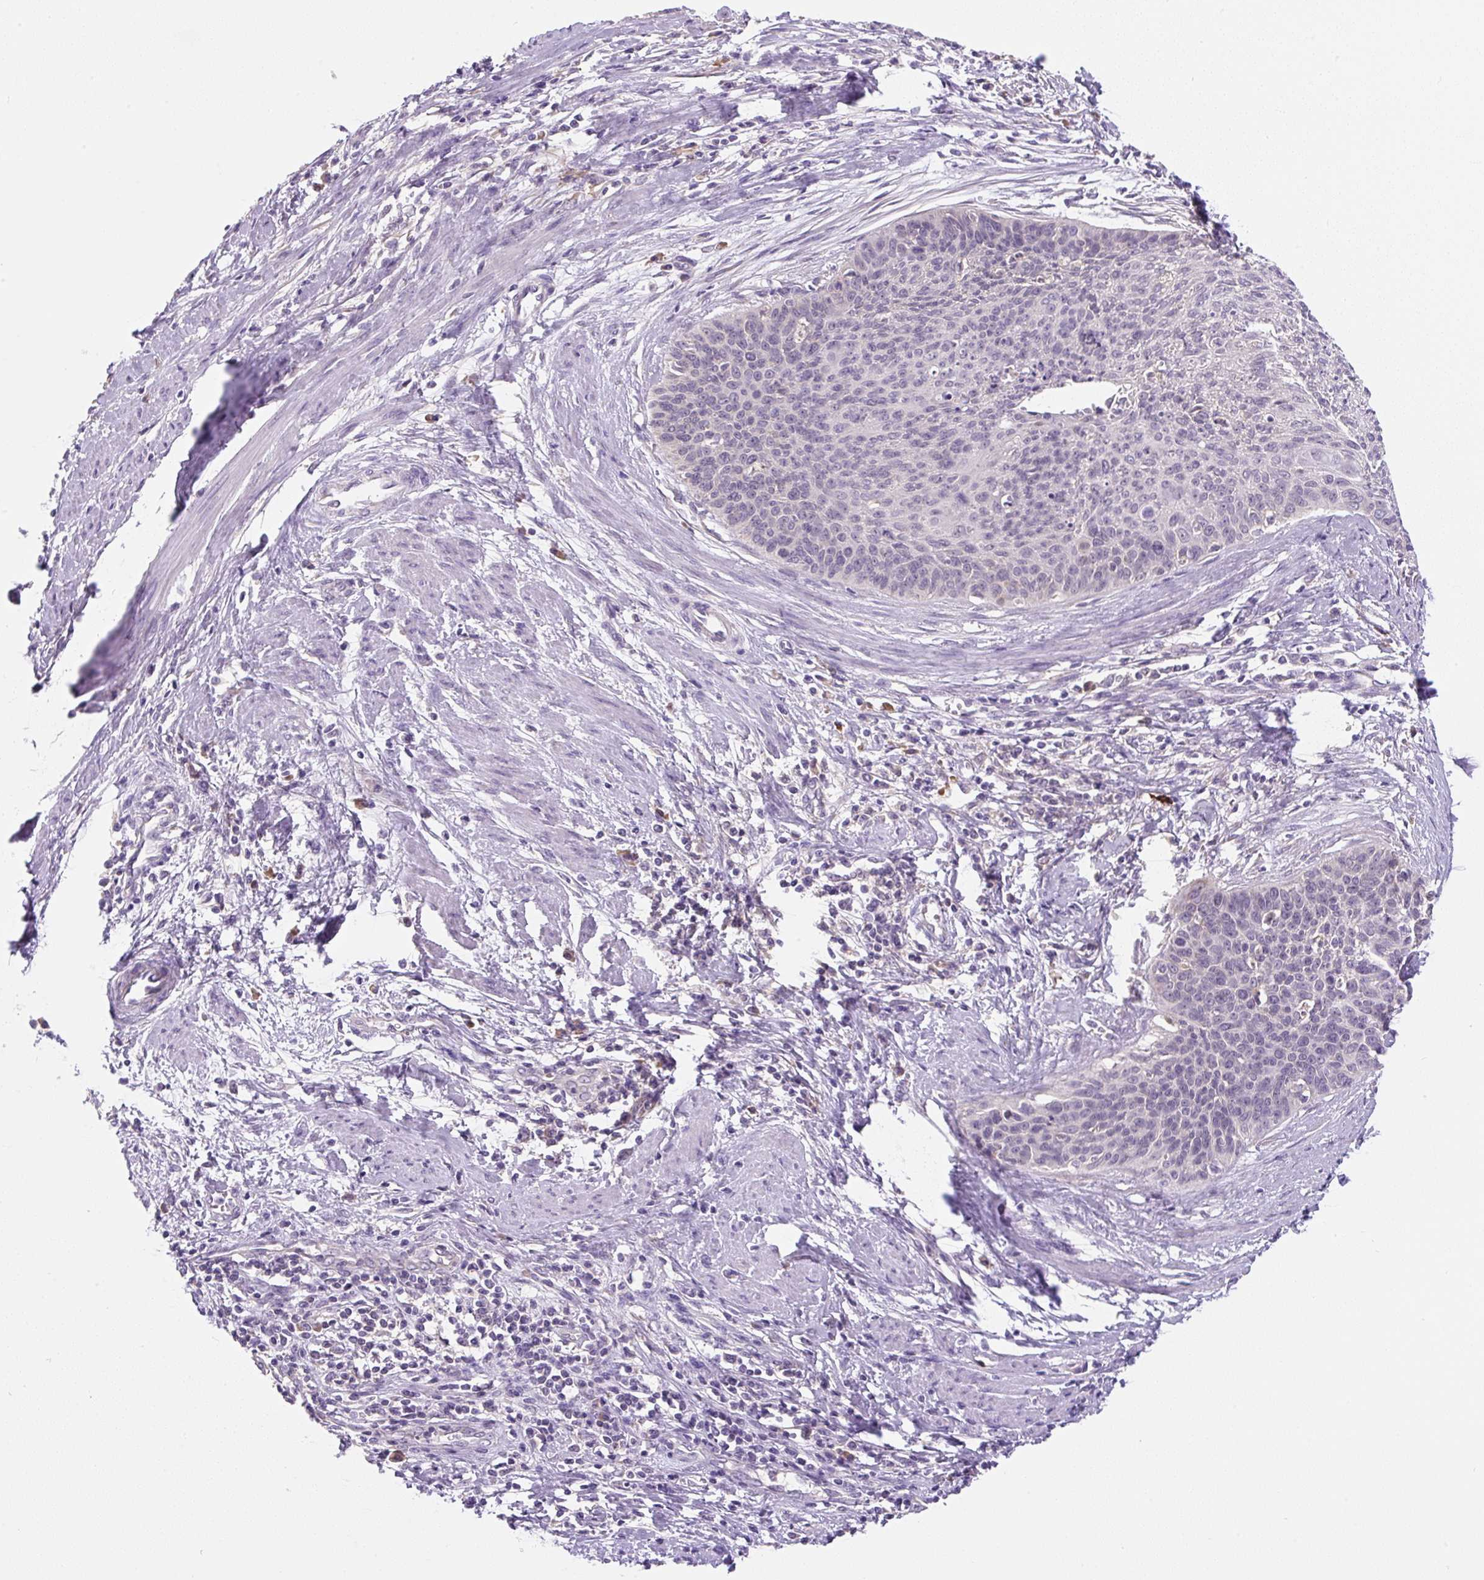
{"staining": {"intensity": "negative", "quantity": "none", "location": "none"}, "tissue": "cervical cancer", "cell_type": "Tumor cells", "image_type": "cancer", "snomed": [{"axis": "morphology", "description": "Squamous cell carcinoma, NOS"}, {"axis": "topography", "description": "Cervix"}], "caption": "Immunohistochemistry of human cervical squamous cell carcinoma shows no expression in tumor cells.", "gene": "FZD5", "patient": {"sex": "female", "age": 55}}